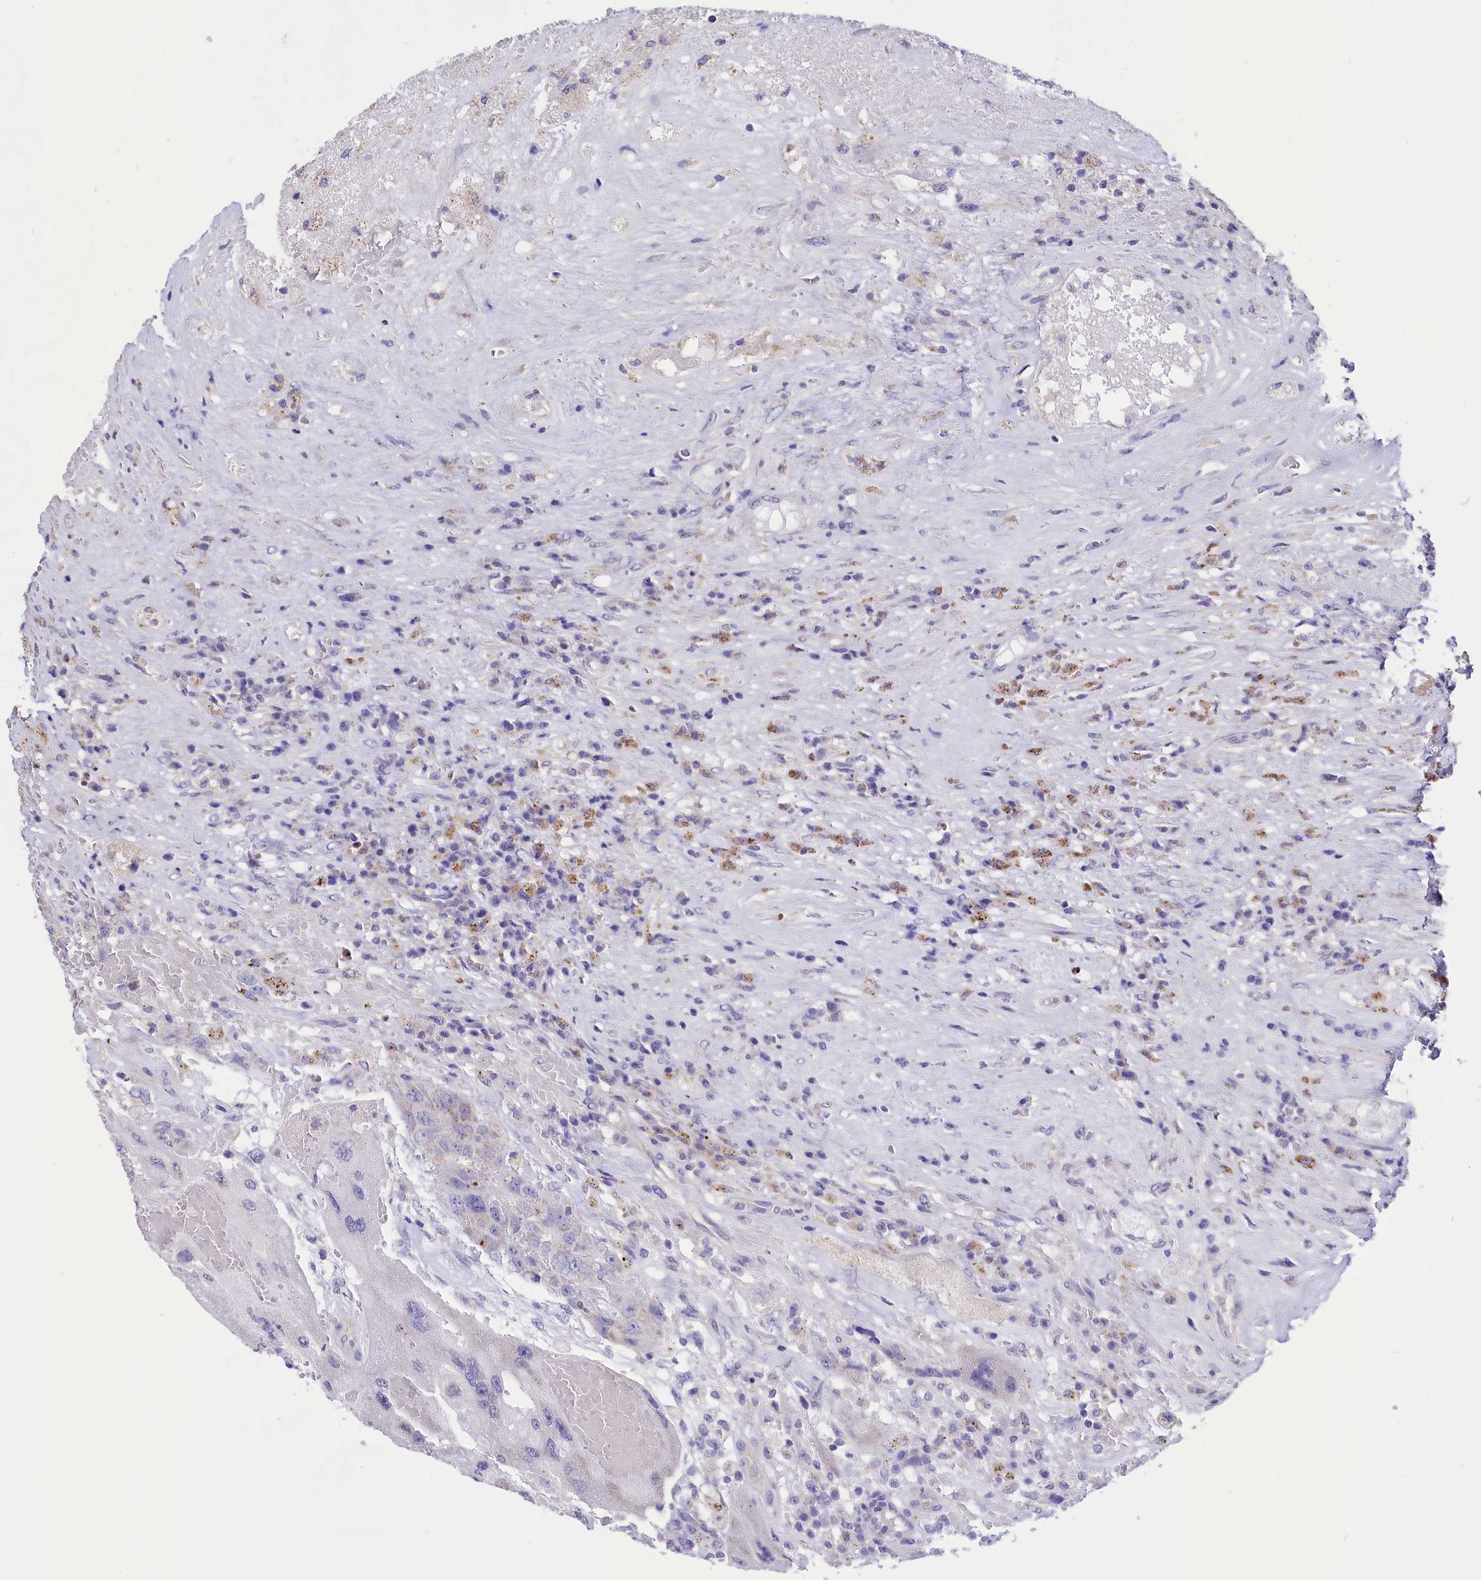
{"staining": {"intensity": "negative", "quantity": "none", "location": "none"}, "tissue": "testis cancer", "cell_type": "Tumor cells", "image_type": "cancer", "snomed": [{"axis": "morphology", "description": "Carcinoma, Embryonal, NOS"}, {"axis": "topography", "description": "Testis"}], "caption": "Immunohistochemistry (IHC) micrograph of testis embryonal carcinoma stained for a protein (brown), which reveals no staining in tumor cells. (DAB (3,3'-diaminobenzidine) immunohistochemistry with hematoxylin counter stain).", "gene": "CYP2U1", "patient": {"sex": "male", "age": 26}}